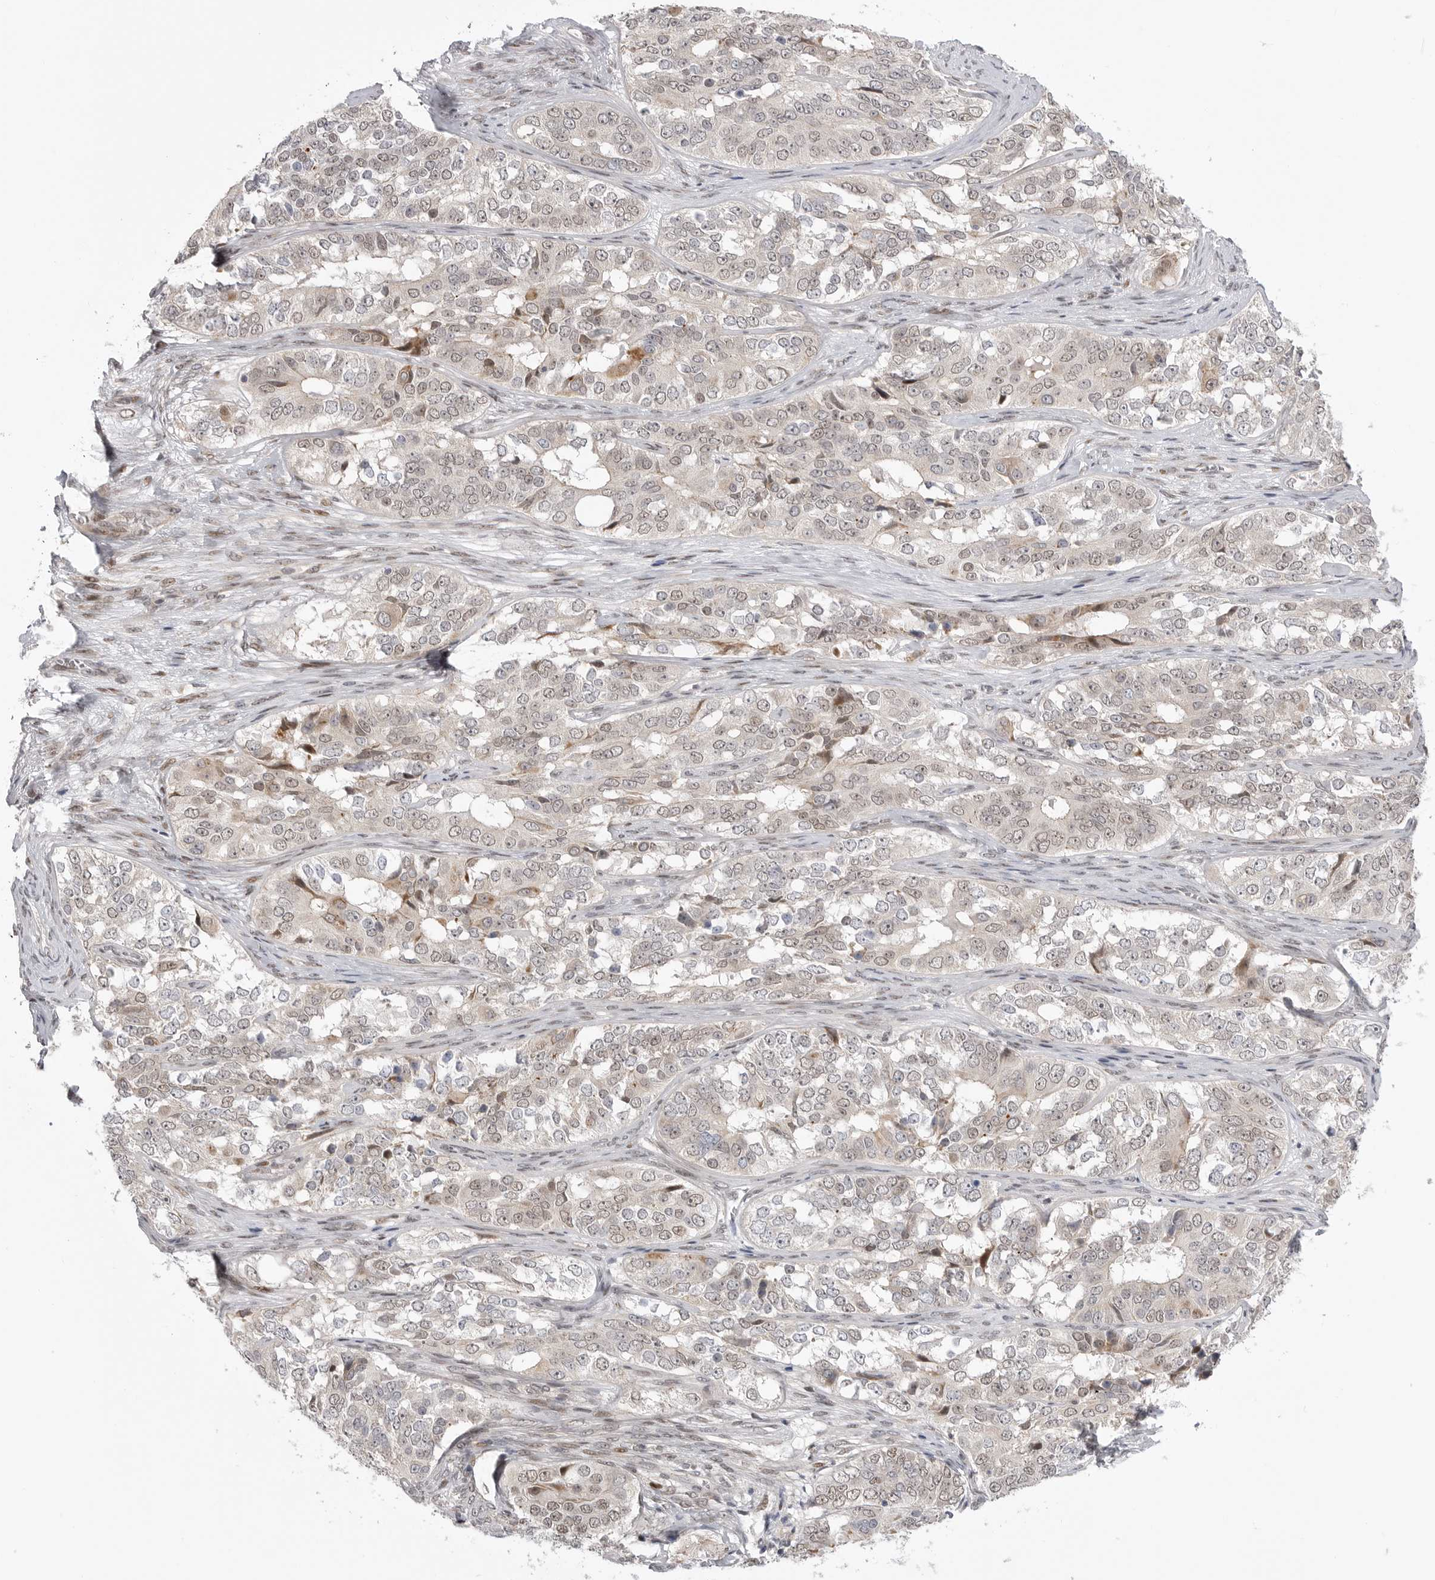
{"staining": {"intensity": "weak", "quantity": ">75%", "location": "cytoplasmic/membranous,nuclear"}, "tissue": "ovarian cancer", "cell_type": "Tumor cells", "image_type": "cancer", "snomed": [{"axis": "morphology", "description": "Carcinoma, endometroid"}, {"axis": "topography", "description": "Ovary"}], "caption": "Protein staining of ovarian cancer tissue shows weak cytoplasmic/membranous and nuclear staining in approximately >75% of tumor cells. (IHC, brightfield microscopy, high magnification).", "gene": "GGT6", "patient": {"sex": "female", "age": 51}}